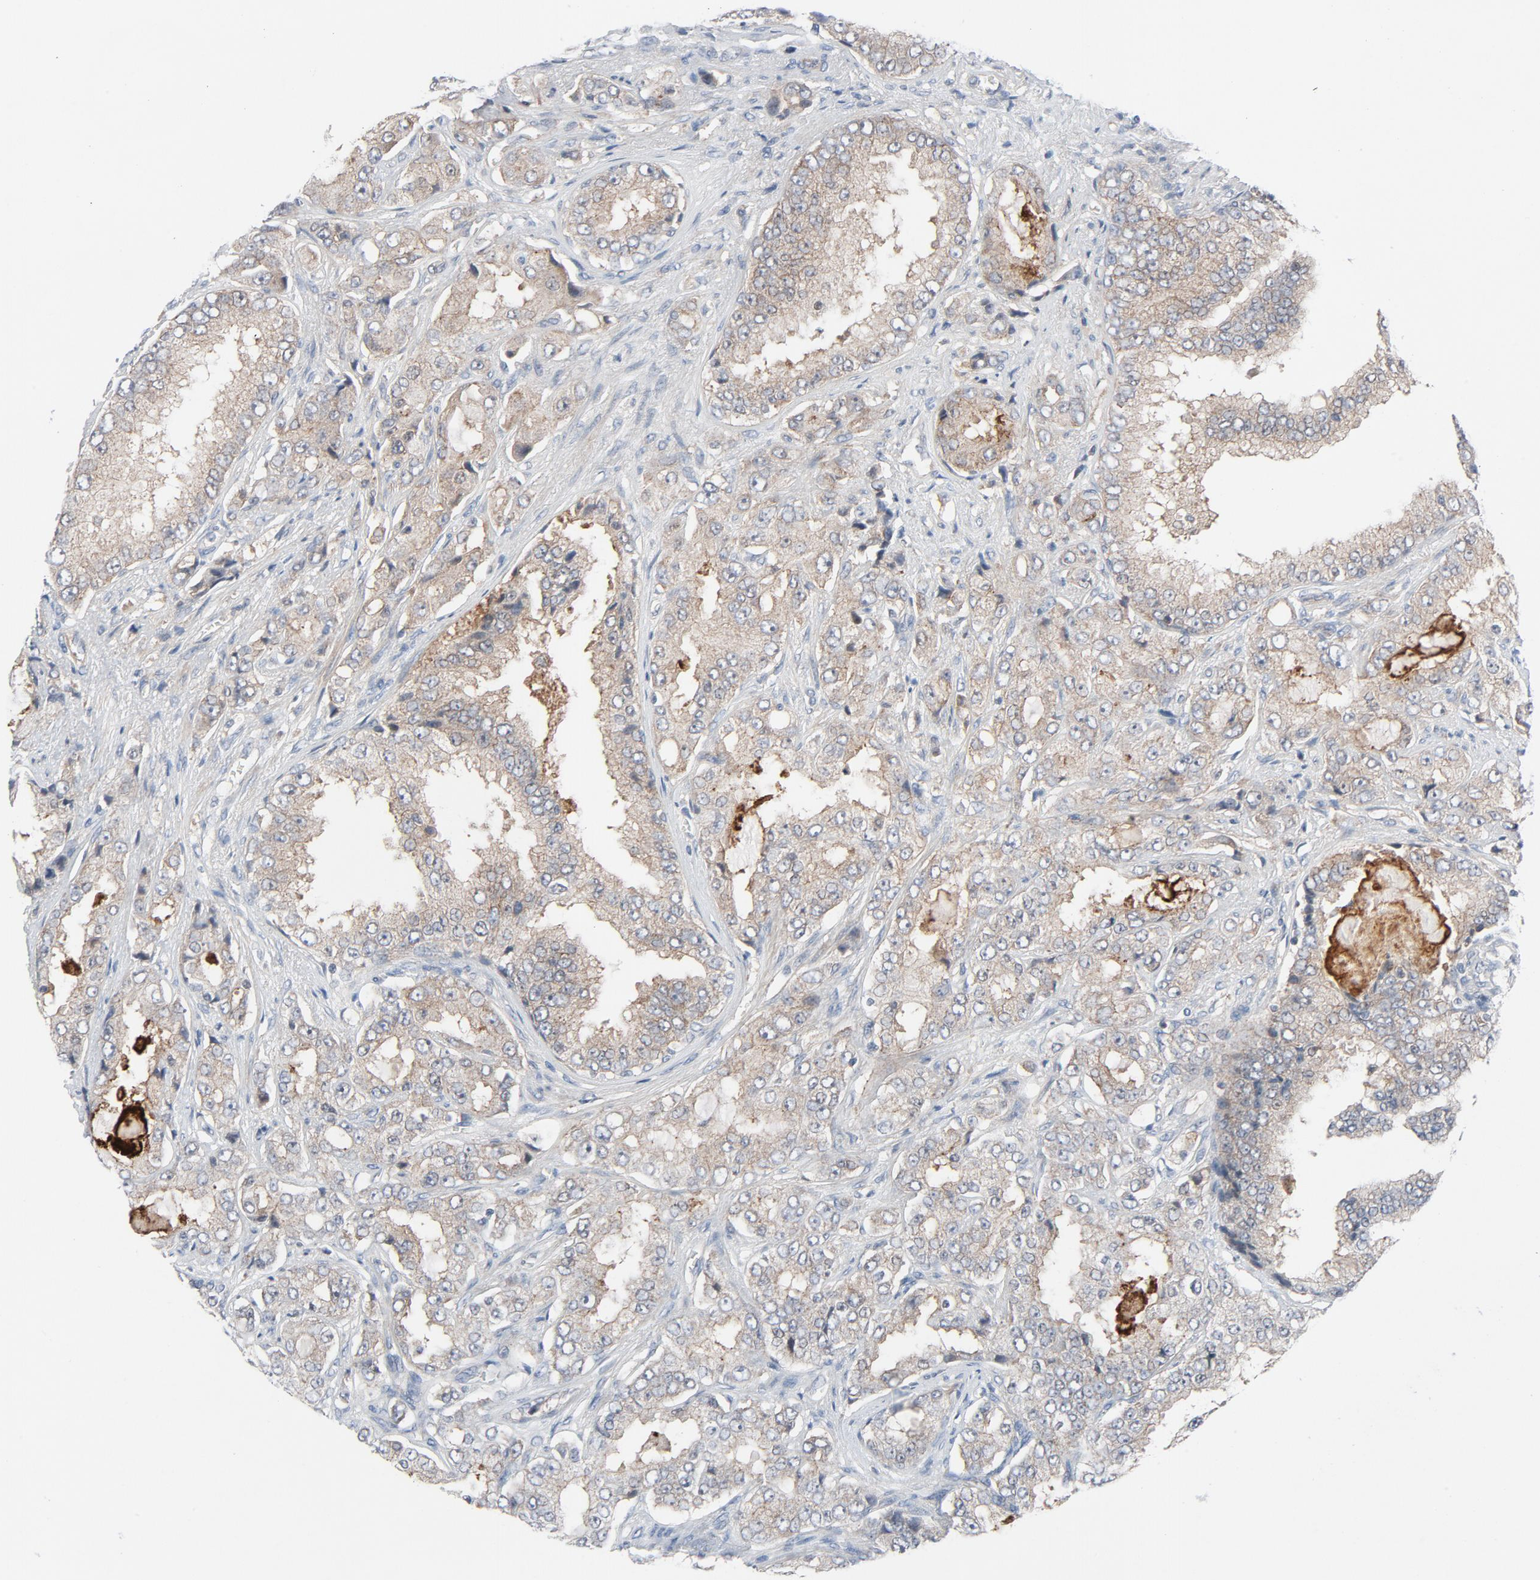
{"staining": {"intensity": "weak", "quantity": ">75%", "location": "cytoplasmic/membranous"}, "tissue": "prostate cancer", "cell_type": "Tumor cells", "image_type": "cancer", "snomed": [{"axis": "morphology", "description": "Adenocarcinoma, High grade"}, {"axis": "topography", "description": "Prostate"}], "caption": "High-magnification brightfield microscopy of high-grade adenocarcinoma (prostate) stained with DAB (3,3'-diaminobenzidine) (brown) and counterstained with hematoxylin (blue). tumor cells exhibit weak cytoplasmic/membranous expression is appreciated in approximately>75% of cells.", "gene": "TSG101", "patient": {"sex": "male", "age": 73}}